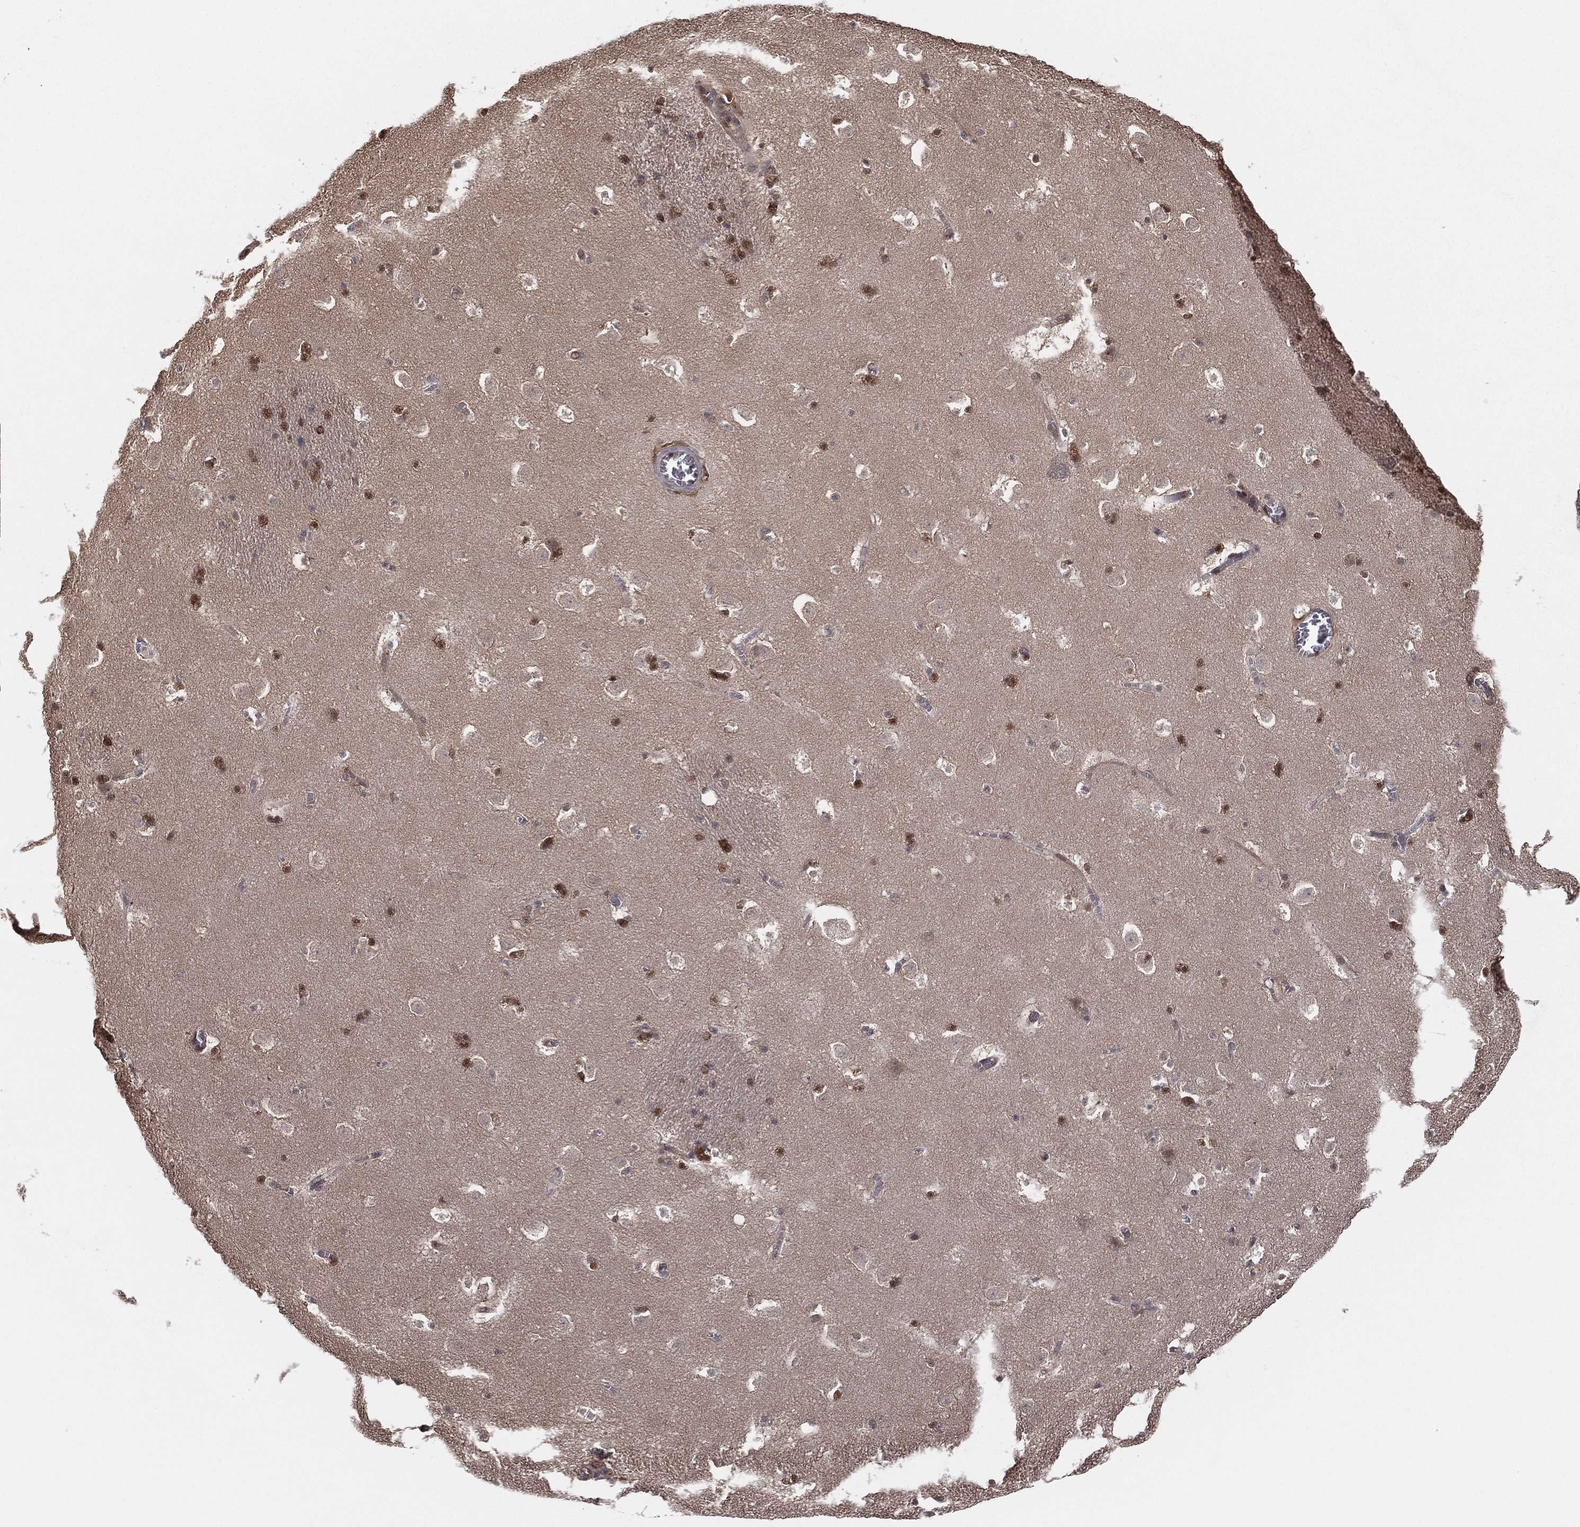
{"staining": {"intensity": "strong", "quantity": "25%-75%", "location": "nuclear"}, "tissue": "caudate", "cell_type": "Glial cells", "image_type": "normal", "snomed": [{"axis": "morphology", "description": "Normal tissue, NOS"}, {"axis": "topography", "description": "Lateral ventricle wall"}], "caption": "Protein analysis of normal caudate demonstrates strong nuclear positivity in approximately 25%-75% of glial cells.", "gene": "GPALPP1", "patient": {"sex": "female", "age": 42}}